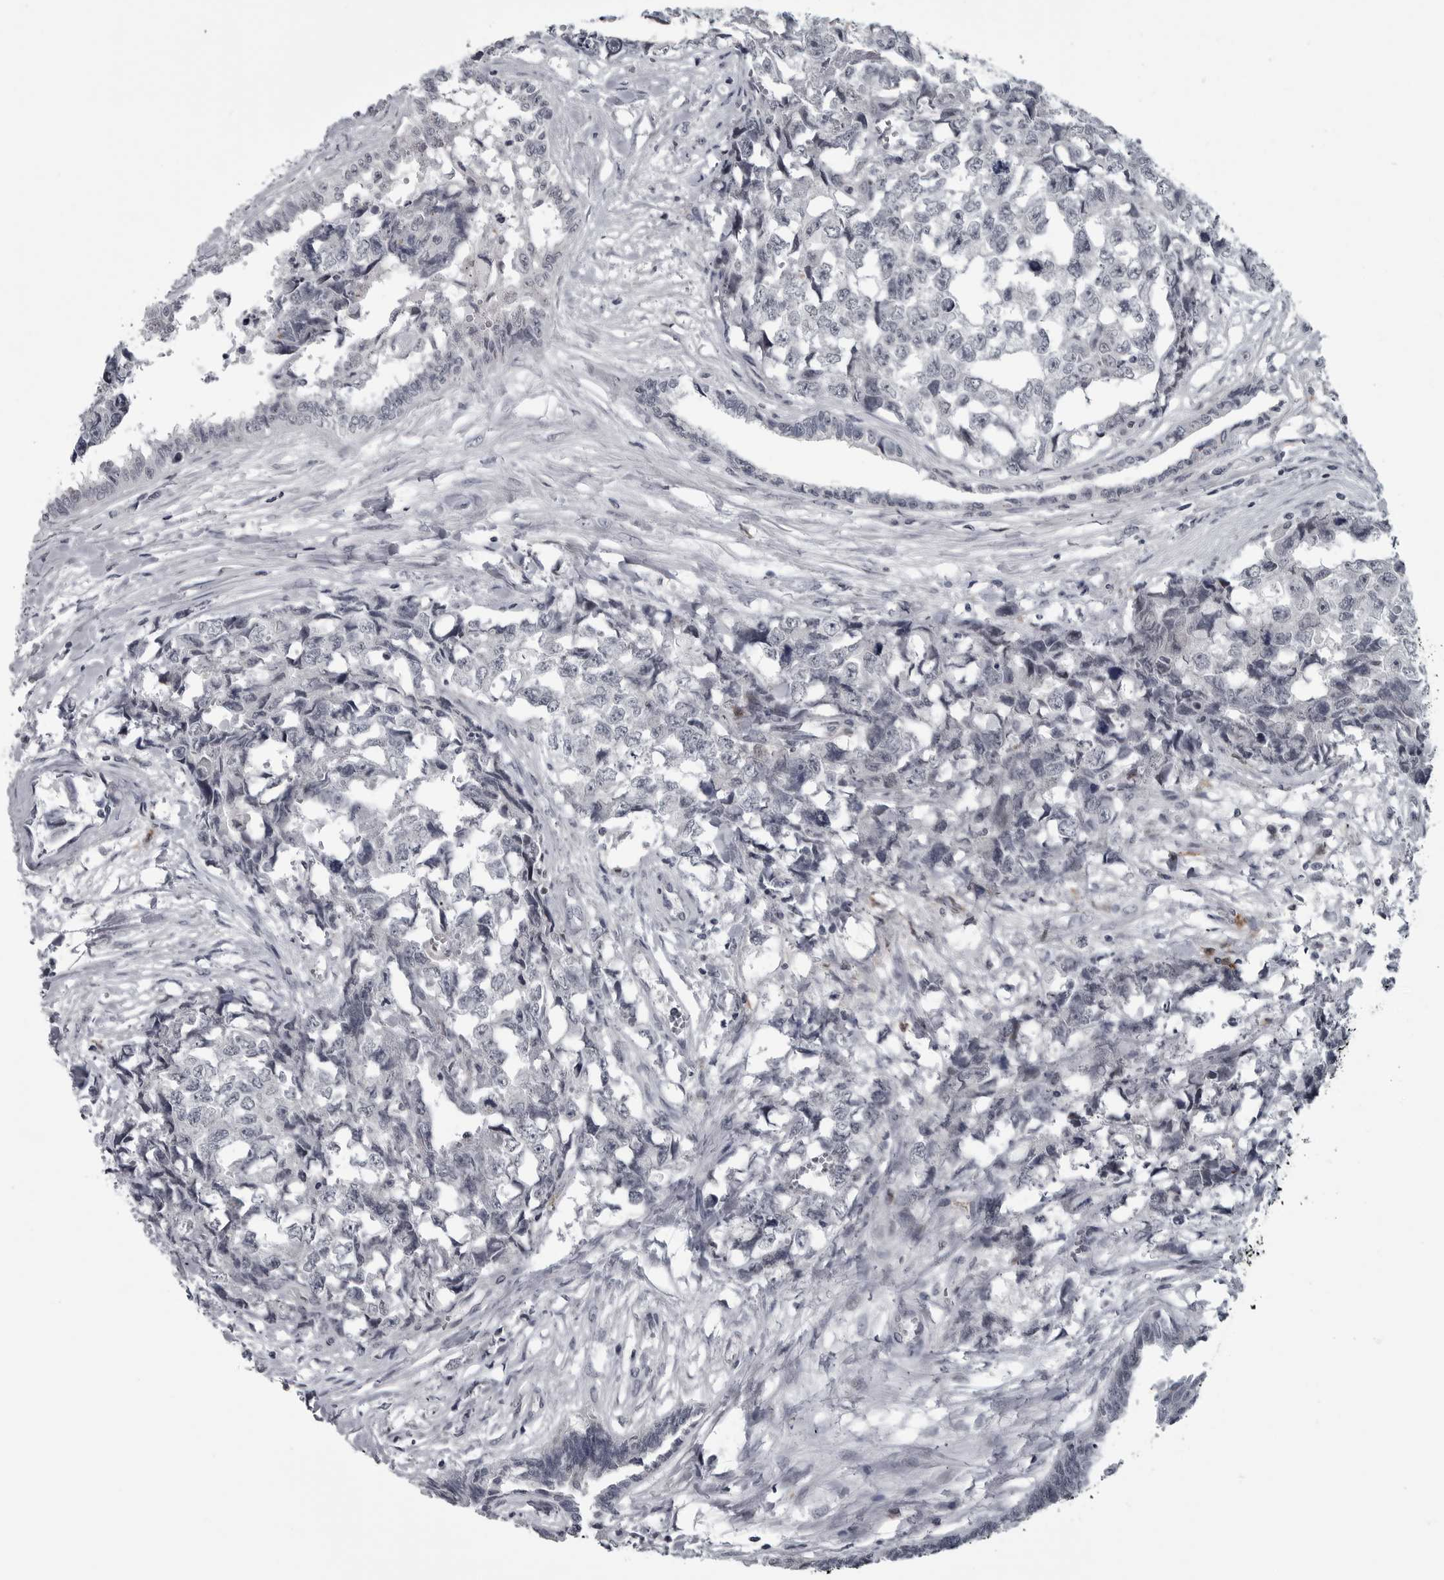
{"staining": {"intensity": "negative", "quantity": "none", "location": "none"}, "tissue": "testis cancer", "cell_type": "Tumor cells", "image_type": "cancer", "snomed": [{"axis": "morphology", "description": "Carcinoma, Embryonal, NOS"}, {"axis": "topography", "description": "Testis"}], "caption": "Tumor cells are negative for protein expression in human testis cancer.", "gene": "LYSMD1", "patient": {"sex": "male", "age": 31}}